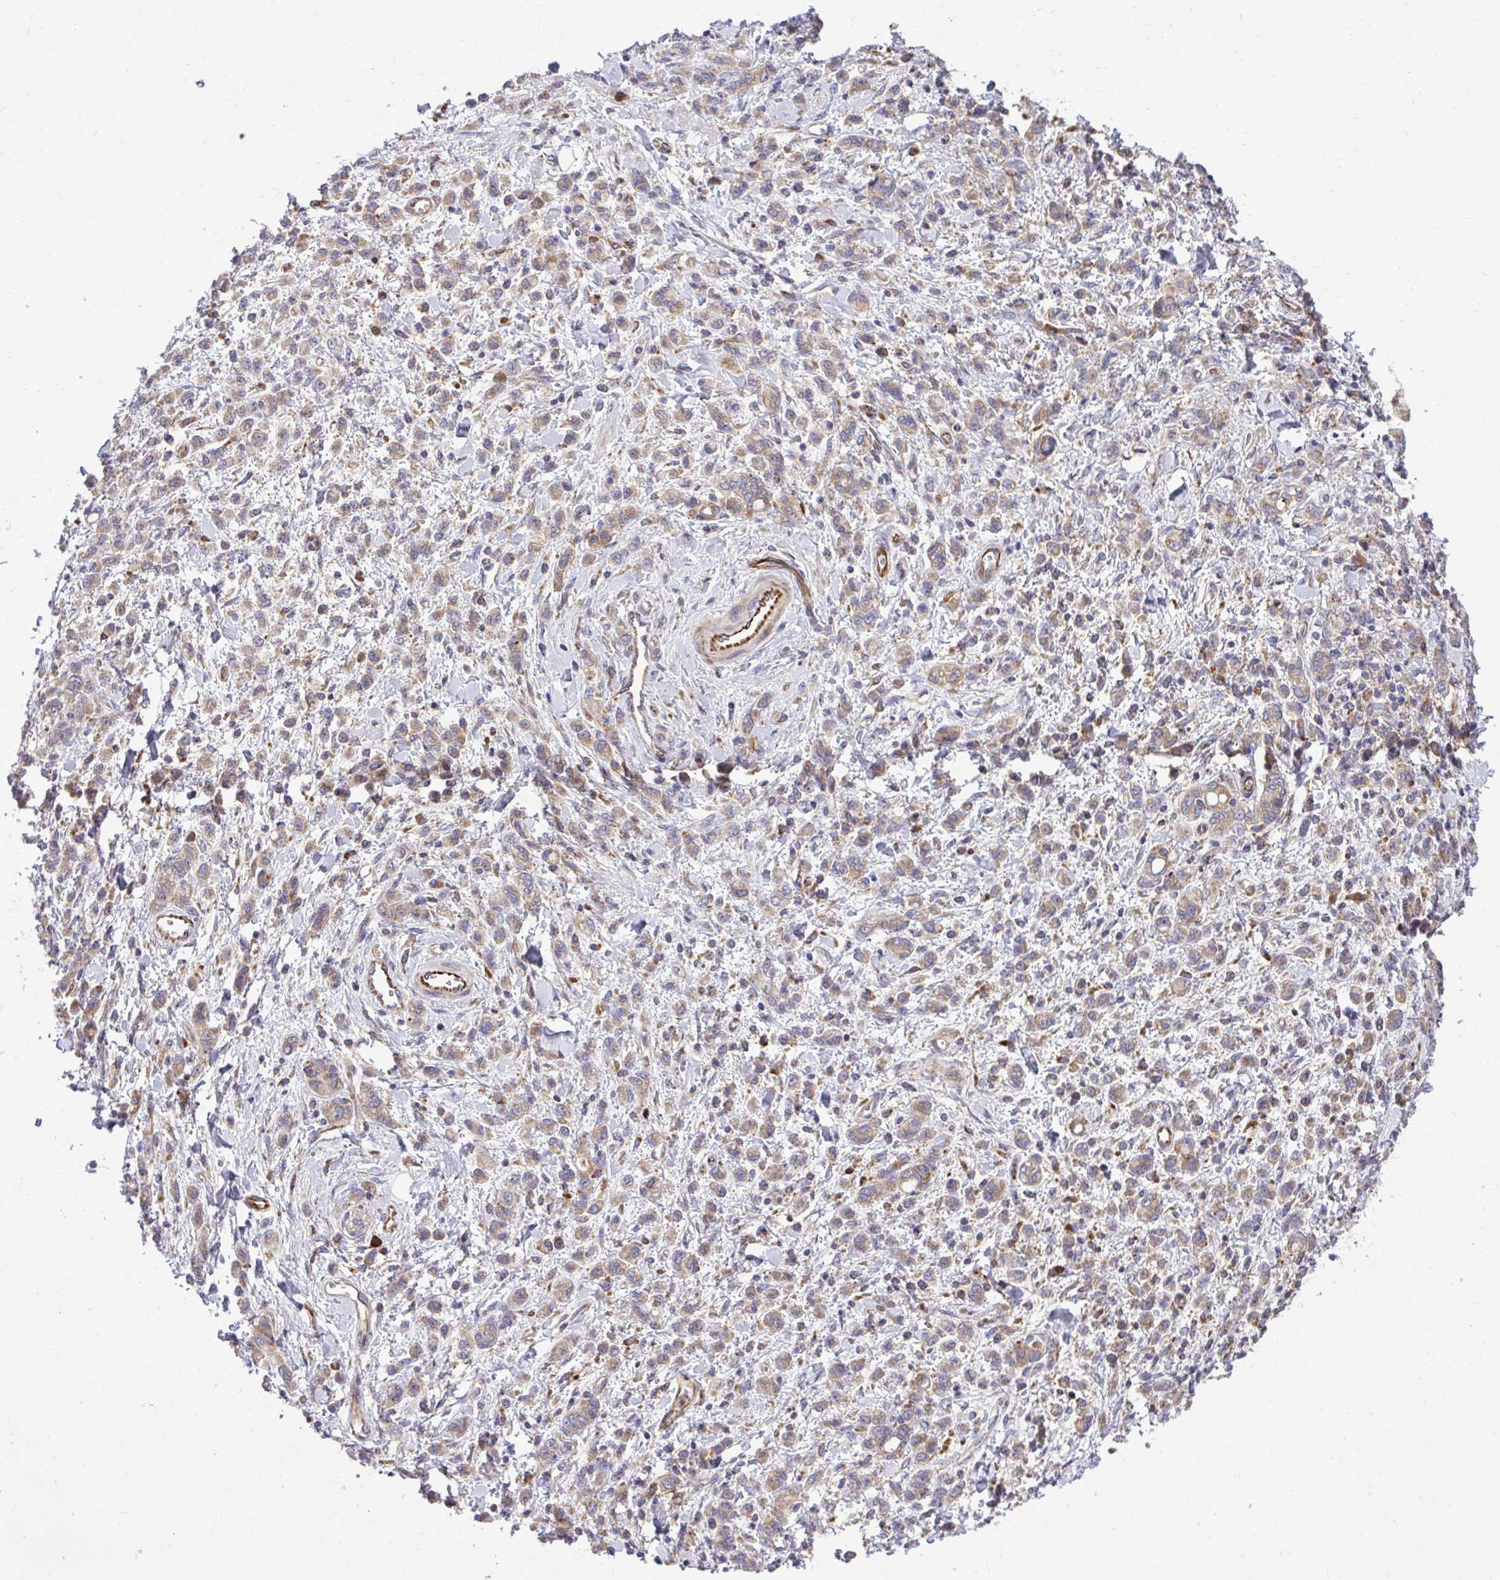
{"staining": {"intensity": "weak", "quantity": ">75%", "location": "cytoplasmic/membranous"}, "tissue": "stomach cancer", "cell_type": "Tumor cells", "image_type": "cancer", "snomed": [{"axis": "morphology", "description": "Adenocarcinoma, NOS"}, {"axis": "topography", "description": "Stomach"}], "caption": "Human stomach cancer (adenocarcinoma) stained with a brown dye demonstrates weak cytoplasmic/membranous positive expression in approximately >75% of tumor cells.", "gene": "PAIP2", "patient": {"sex": "male", "age": 77}}